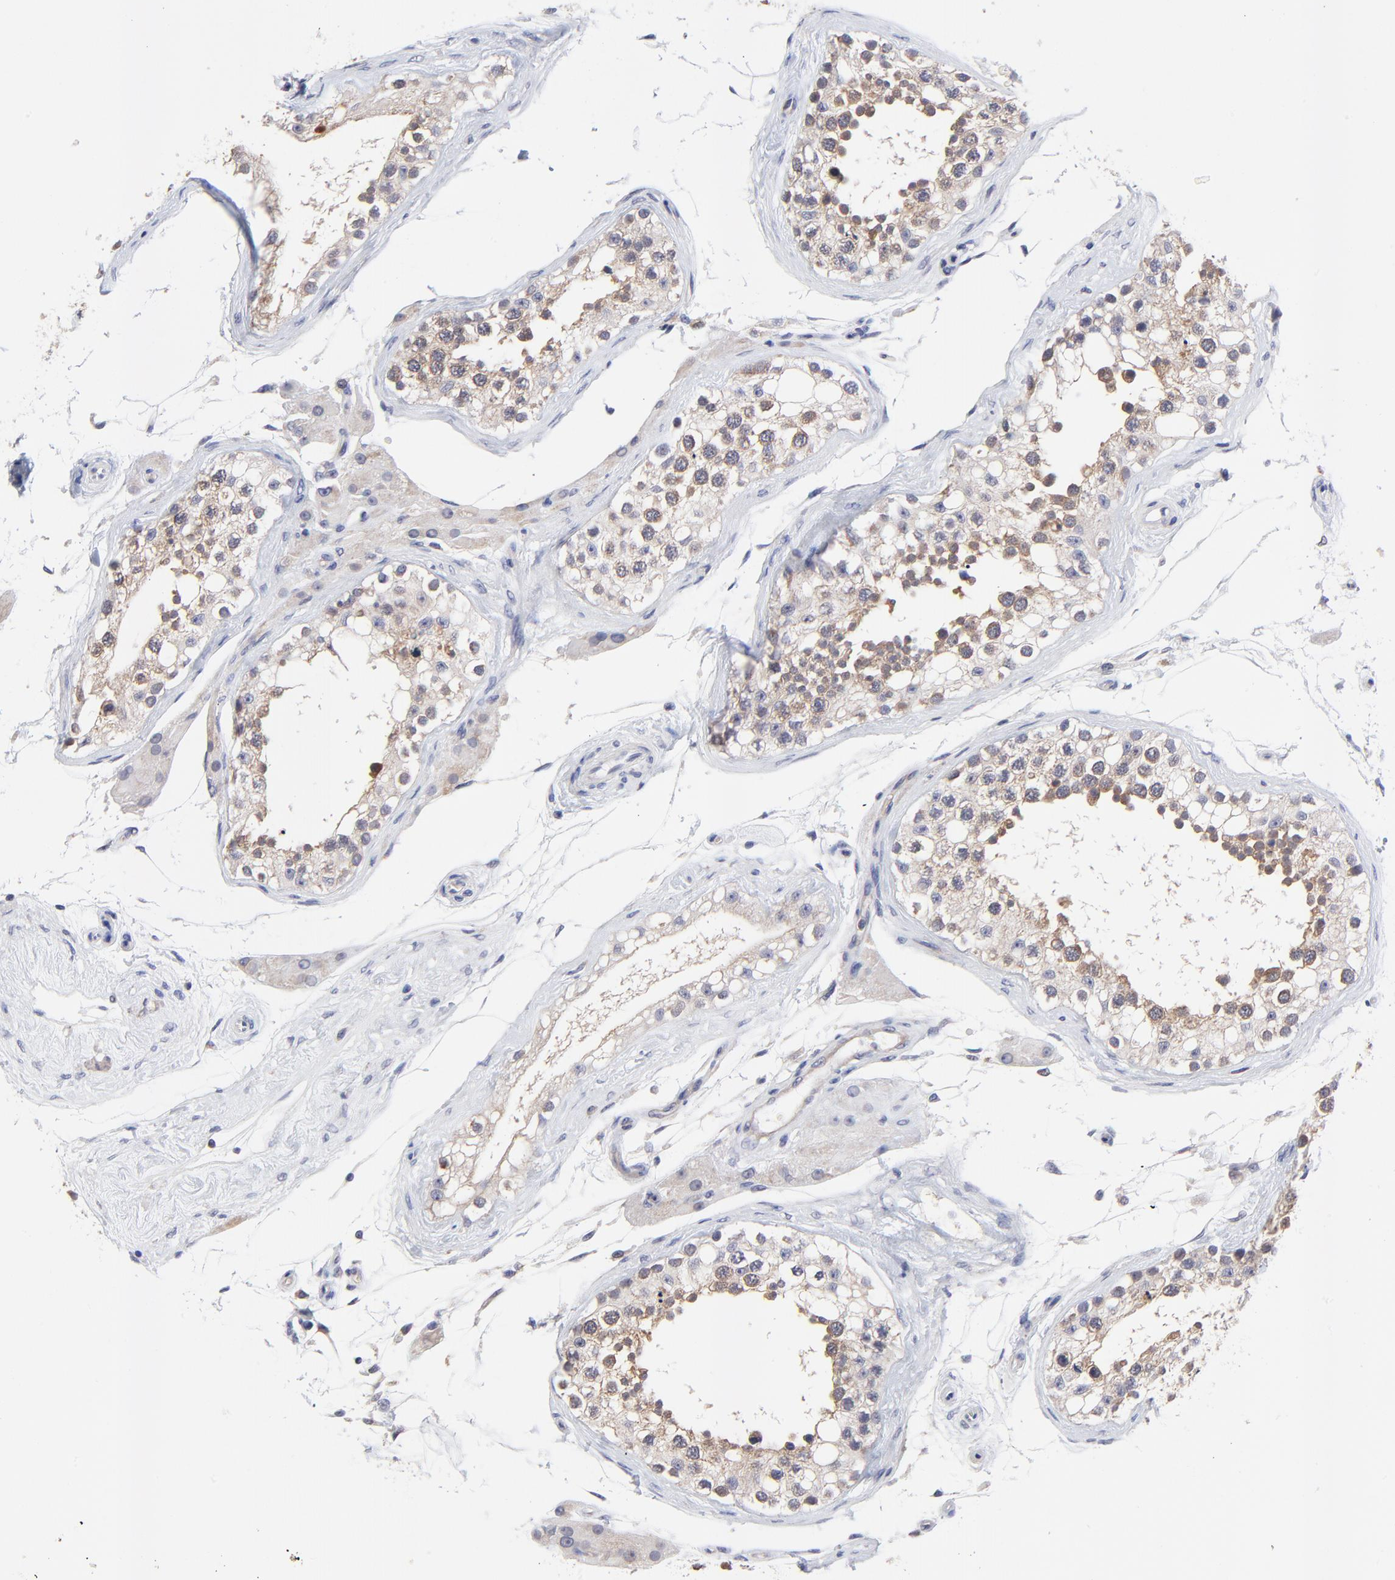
{"staining": {"intensity": "moderate", "quantity": "25%-75%", "location": "cytoplasmic/membranous"}, "tissue": "testis", "cell_type": "Cells in seminiferous ducts", "image_type": "normal", "snomed": [{"axis": "morphology", "description": "Normal tissue, NOS"}, {"axis": "topography", "description": "Testis"}], "caption": "Protein expression analysis of unremarkable human testis reveals moderate cytoplasmic/membranous expression in about 25%-75% of cells in seminiferous ducts. The protein of interest is stained brown, and the nuclei are stained in blue (DAB (3,3'-diaminobenzidine) IHC with brightfield microscopy, high magnification).", "gene": "FBXO8", "patient": {"sex": "male", "age": 68}}